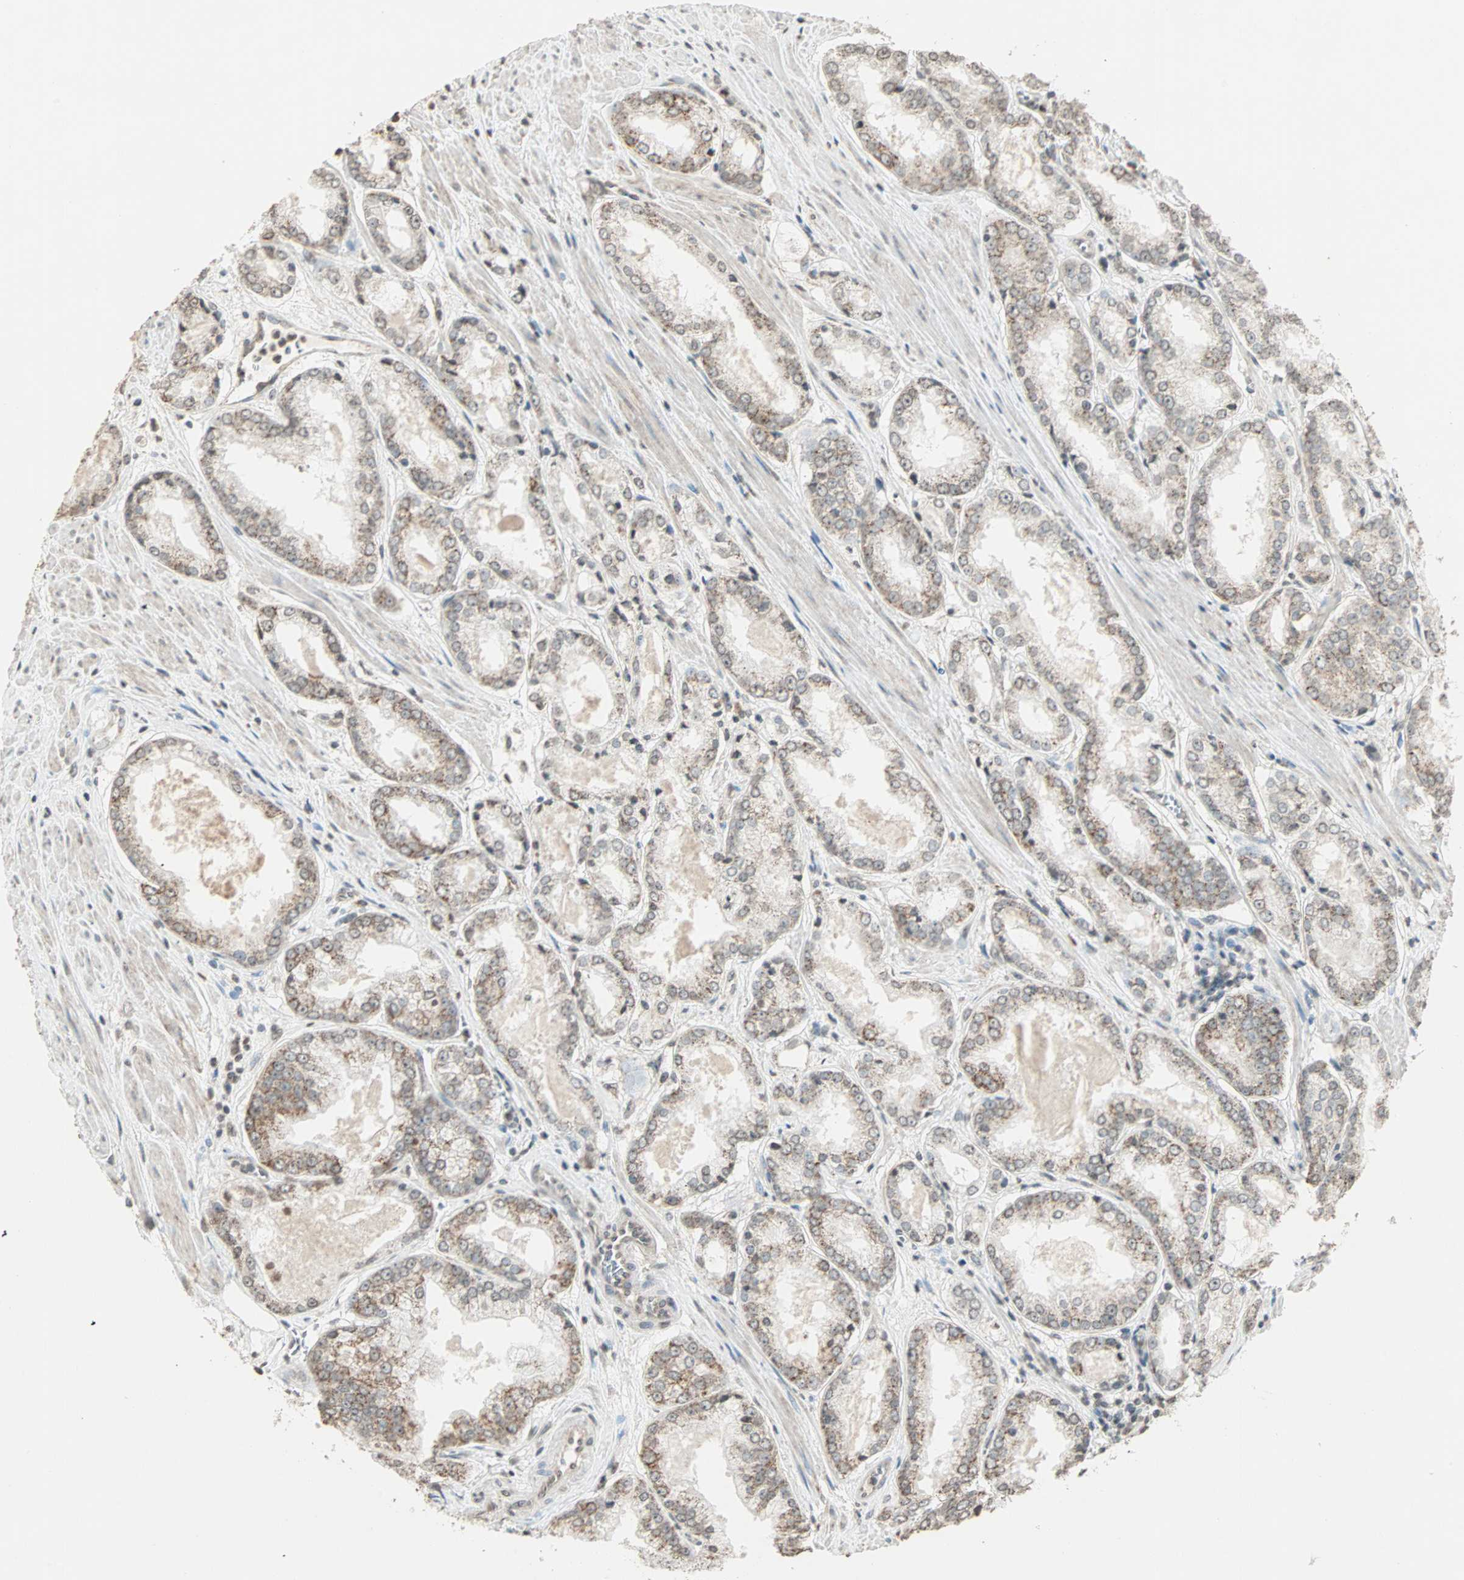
{"staining": {"intensity": "moderate", "quantity": ">75%", "location": "cytoplasmic/membranous"}, "tissue": "prostate cancer", "cell_type": "Tumor cells", "image_type": "cancer", "snomed": [{"axis": "morphology", "description": "Adenocarcinoma, Low grade"}, {"axis": "topography", "description": "Prostate"}], "caption": "Moderate cytoplasmic/membranous positivity for a protein is present in about >75% of tumor cells of prostate adenocarcinoma (low-grade) using immunohistochemistry.", "gene": "PRELID1", "patient": {"sex": "male", "age": 64}}